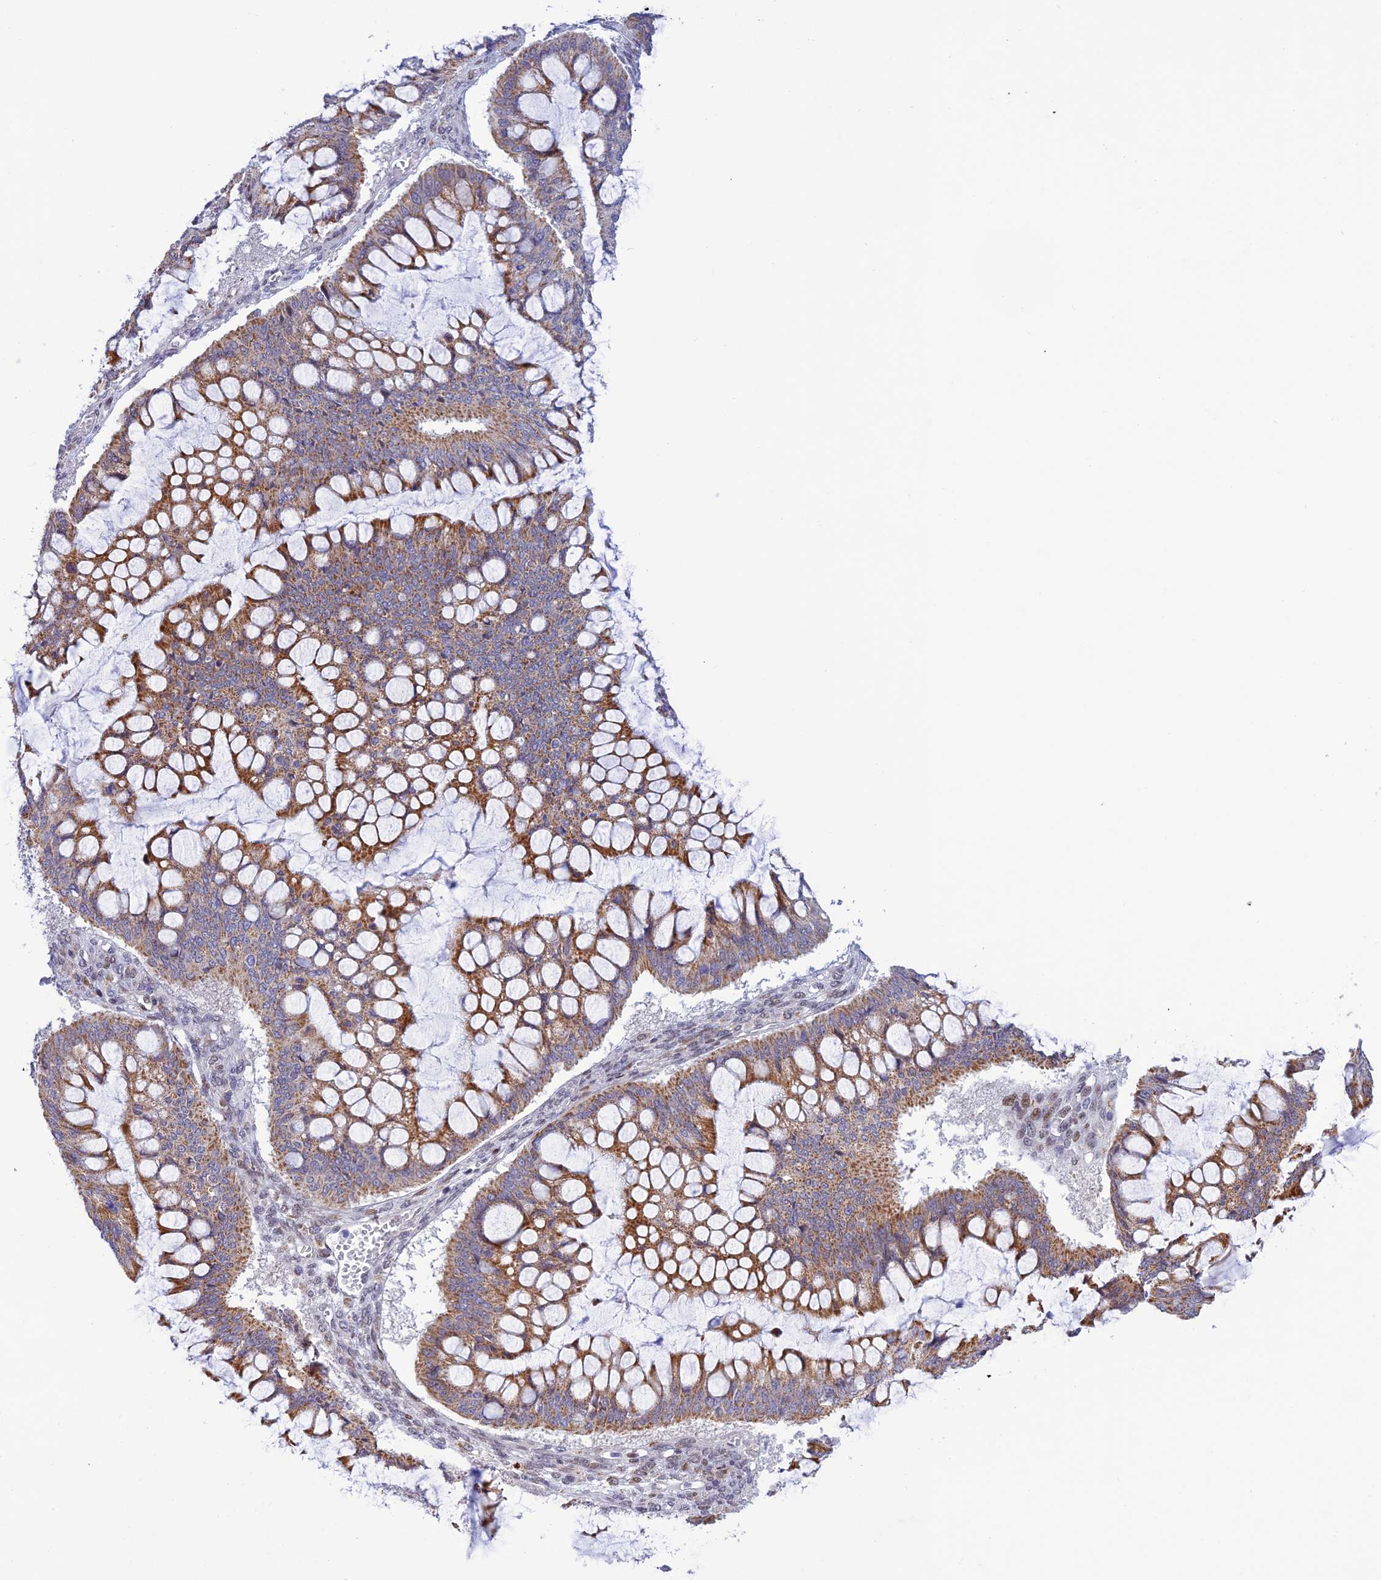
{"staining": {"intensity": "moderate", "quantity": ">75%", "location": "cytoplasmic/membranous"}, "tissue": "ovarian cancer", "cell_type": "Tumor cells", "image_type": "cancer", "snomed": [{"axis": "morphology", "description": "Cystadenocarcinoma, mucinous, NOS"}, {"axis": "topography", "description": "Ovary"}], "caption": "High-power microscopy captured an immunohistochemistry histopathology image of ovarian mucinous cystadenocarcinoma, revealing moderate cytoplasmic/membranous expression in approximately >75% of tumor cells. (Brightfield microscopy of DAB IHC at high magnification).", "gene": "WDR55", "patient": {"sex": "female", "age": 73}}